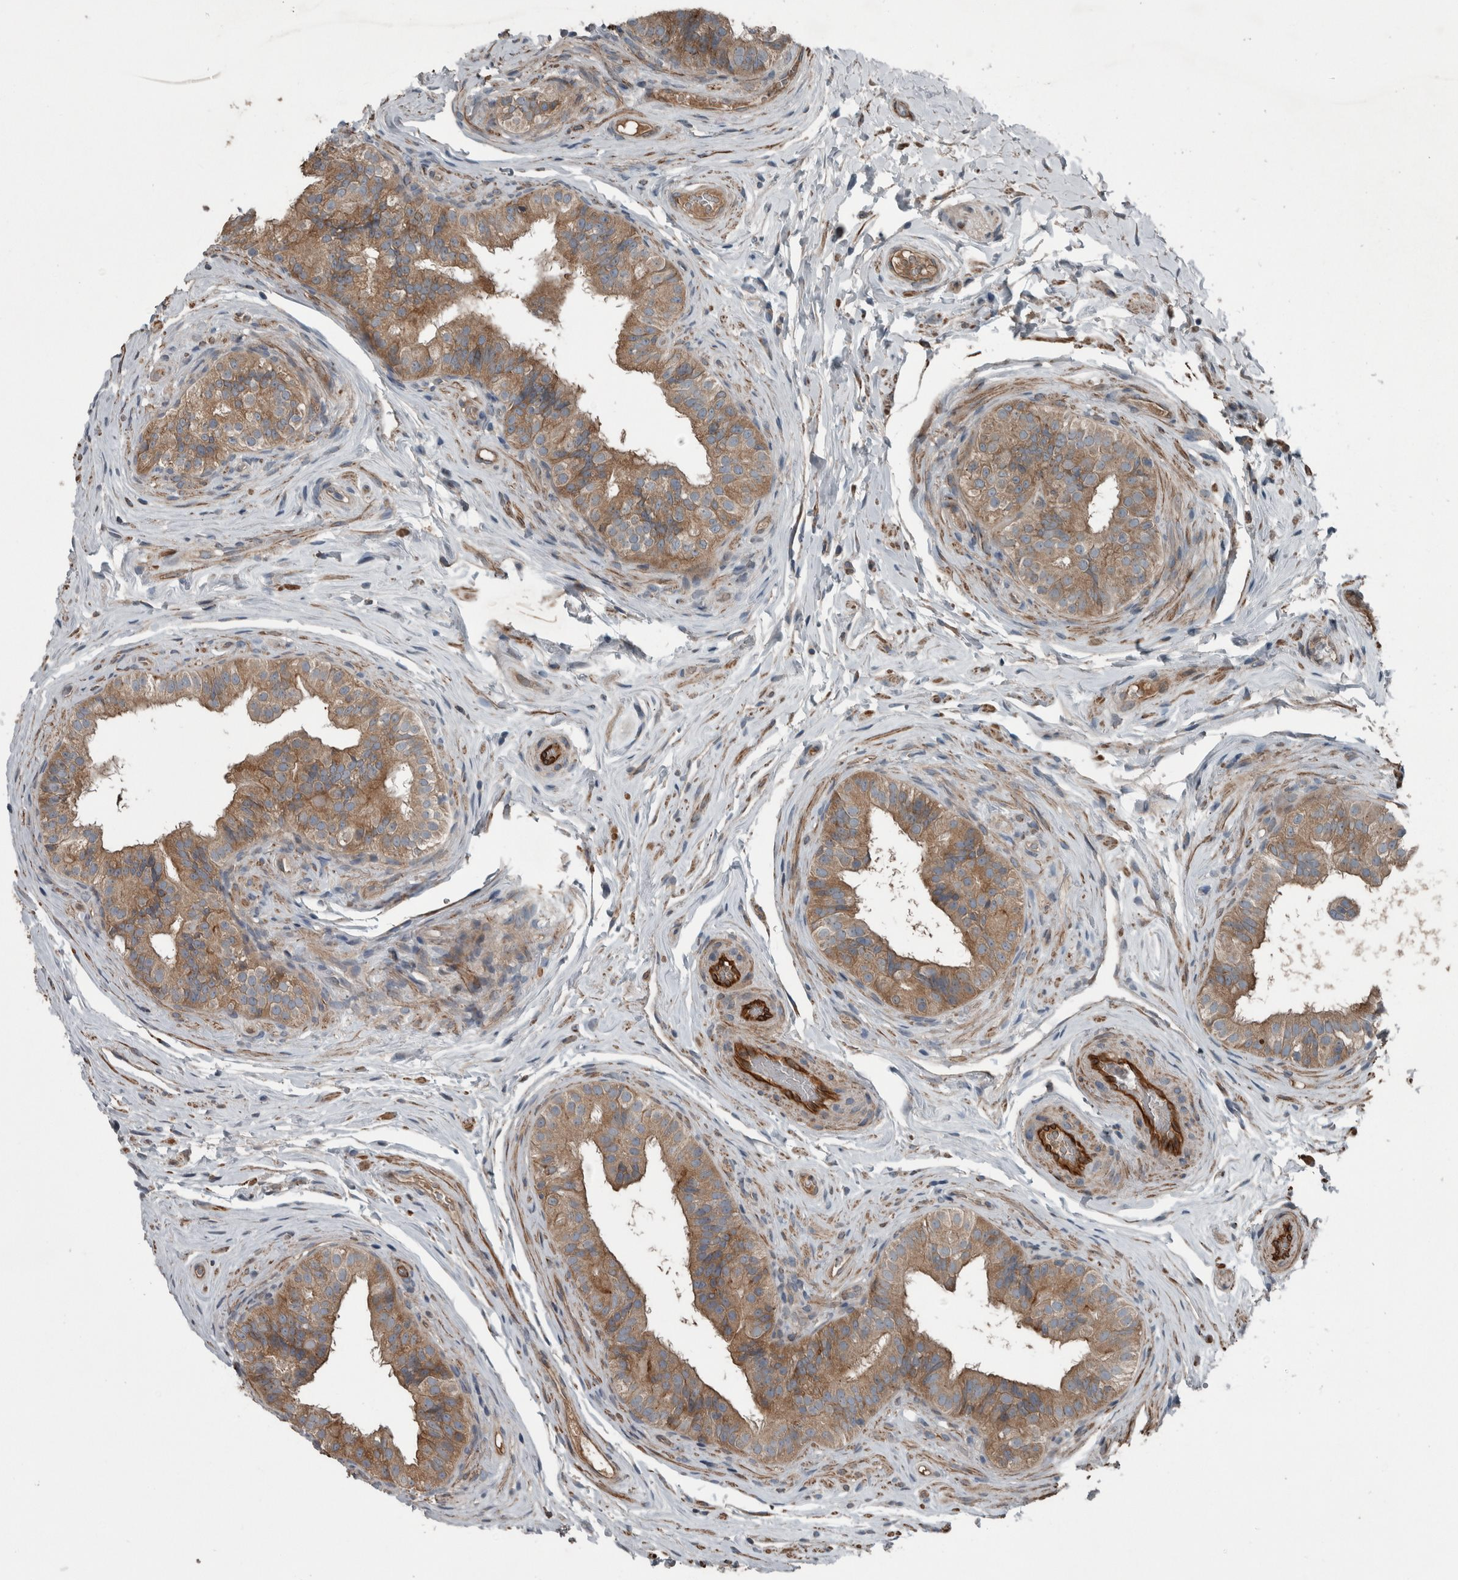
{"staining": {"intensity": "moderate", "quantity": ">75%", "location": "cytoplasmic/membranous"}, "tissue": "epididymis", "cell_type": "Glandular cells", "image_type": "normal", "snomed": [{"axis": "morphology", "description": "Normal tissue, NOS"}, {"axis": "topography", "description": "Epididymis"}], "caption": "Immunohistochemistry of normal human epididymis shows medium levels of moderate cytoplasmic/membranous positivity in about >75% of glandular cells. (DAB IHC with brightfield microscopy, high magnification).", "gene": "EXOC8", "patient": {"sex": "male", "age": 49}}